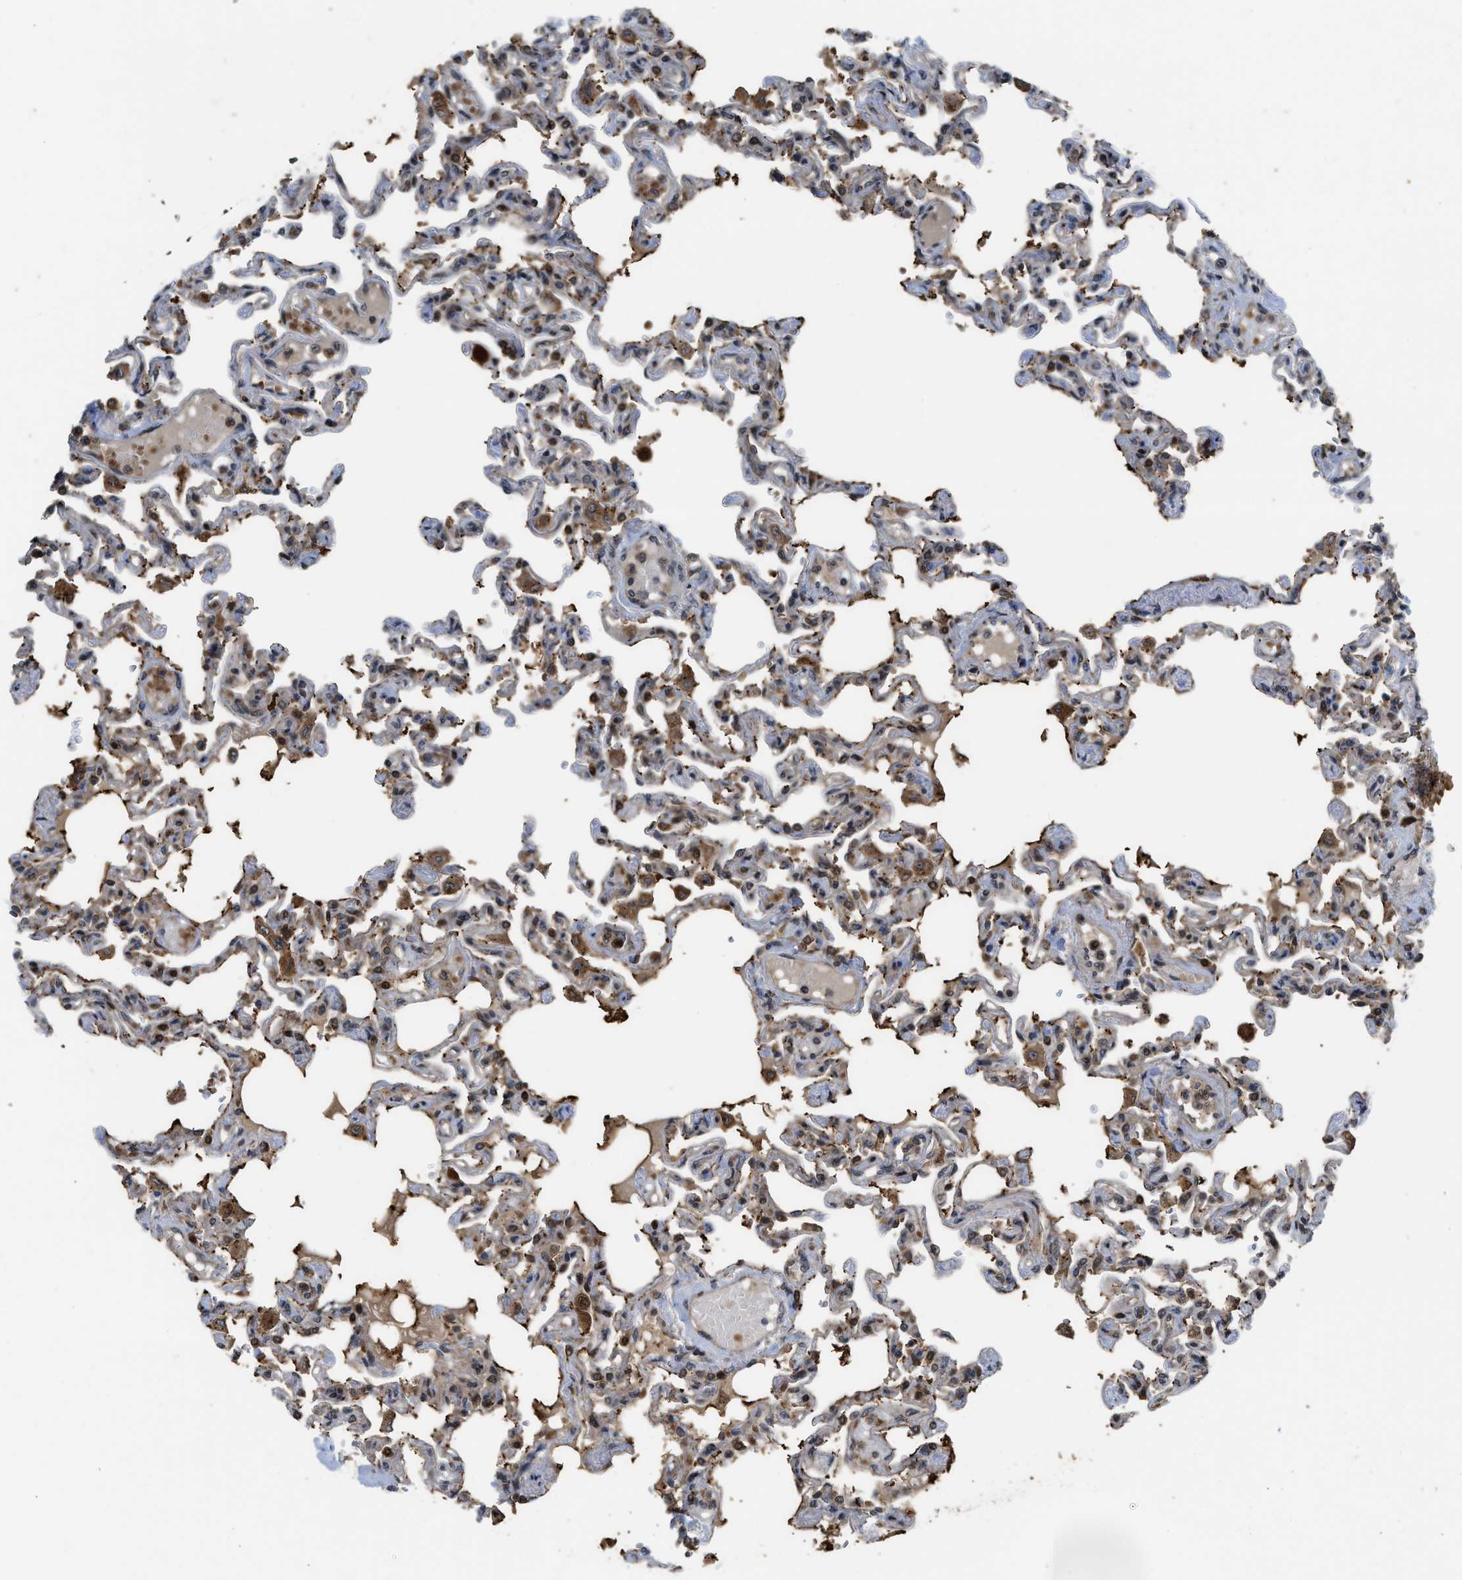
{"staining": {"intensity": "moderate", "quantity": "25%-75%", "location": "cytoplasmic/membranous,nuclear"}, "tissue": "lung", "cell_type": "Alveolar cells", "image_type": "normal", "snomed": [{"axis": "morphology", "description": "Normal tissue, NOS"}, {"axis": "topography", "description": "Lung"}], "caption": "Immunohistochemical staining of normal human lung displays medium levels of moderate cytoplasmic/membranous,nuclear expression in about 25%-75% of alveolar cells.", "gene": "DNAJC28", "patient": {"sex": "male", "age": 21}}